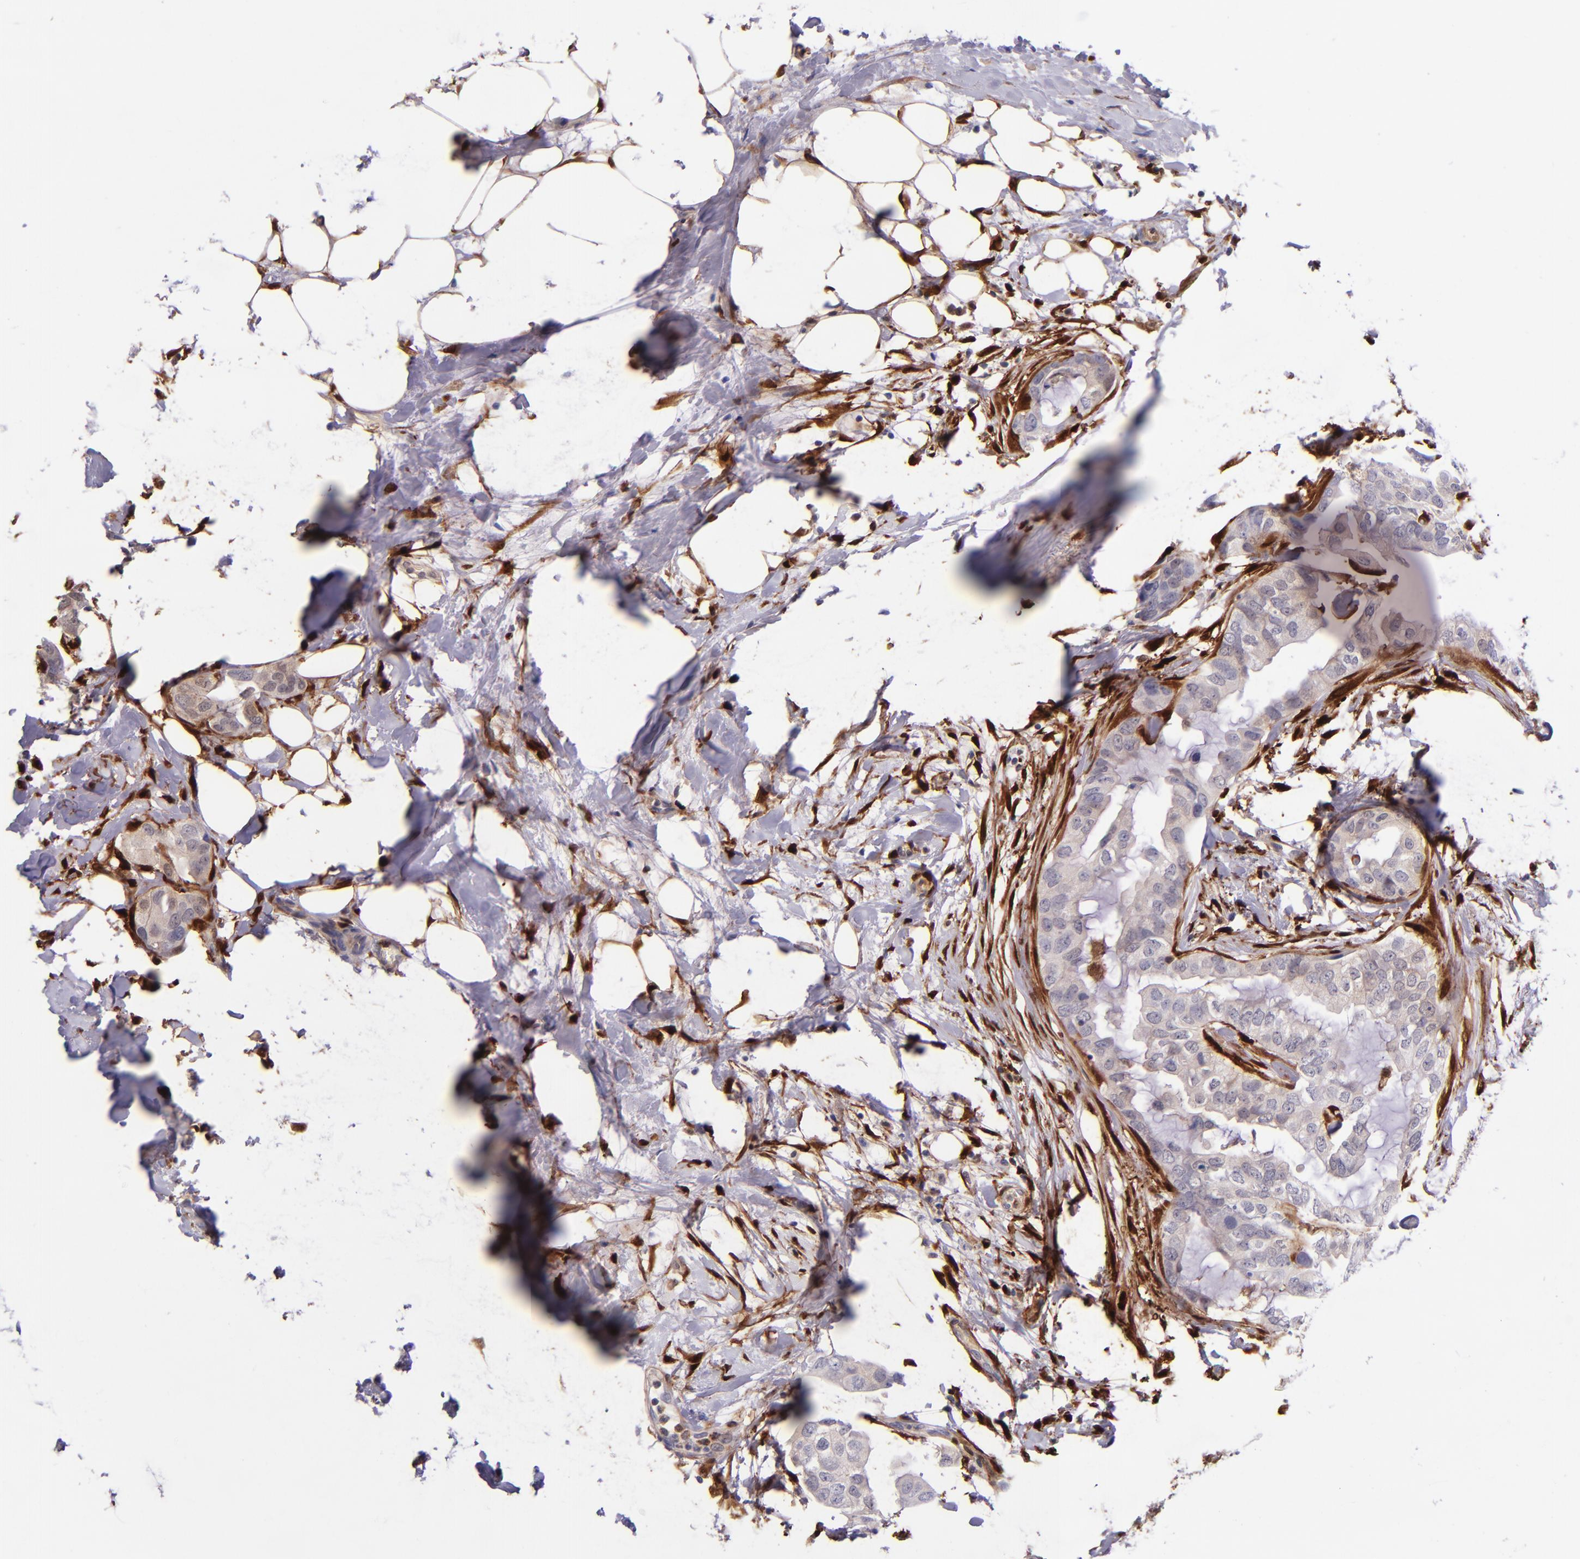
{"staining": {"intensity": "negative", "quantity": "none", "location": "none"}, "tissue": "breast cancer", "cell_type": "Tumor cells", "image_type": "cancer", "snomed": [{"axis": "morphology", "description": "Duct carcinoma"}, {"axis": "topography", "description": "Breast"}], "caption": "Intraductal carcinoma (breast) was stained to show a protein in brown. There is no significant expression in tumor cells. (Immunohistochemistry, brightfield microscopy, high magnification).", "gene": "LGALS1", "patient": {"sex": "female", "age": 40}}